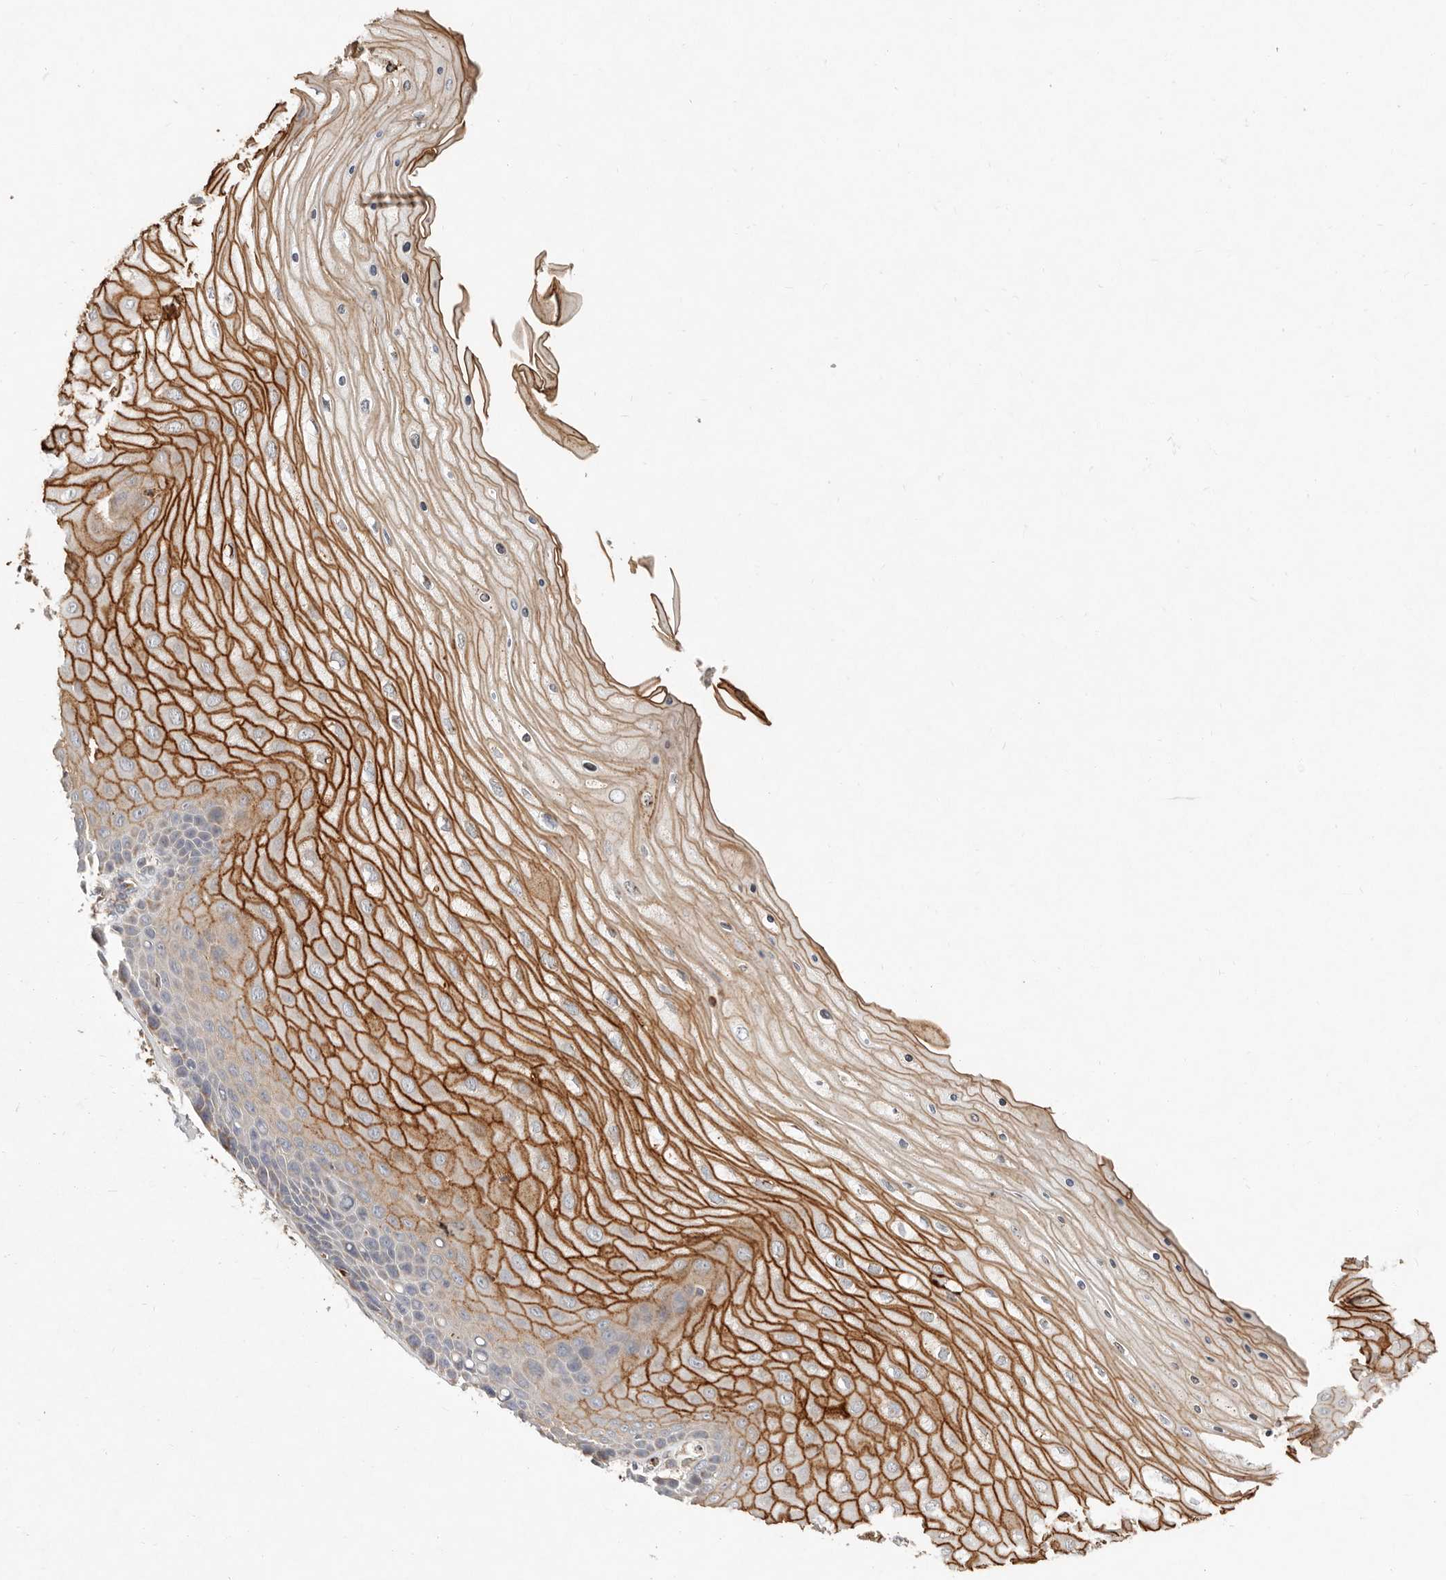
{"staining": {"intensity": "weak", "quantity": ">75%", "location": "cytoplasmic/membranous"}, "tissue": "cervix", "cell_type": "Glandular cells", "image_type": "normal", "snomed": [{"axis": "morphology", "description": "Normal tissue, NOS"}, {"axis": "topography", "description": "Cervix"}], "caption": "Brown immunohistochemical staining in unremarkable cervix reveals weak cytoplasmic/membranous expression in approximately >75% of glandular cells.", "gene": "ARHGEF10L", "patient": {"sex": "female", "age": 55}}